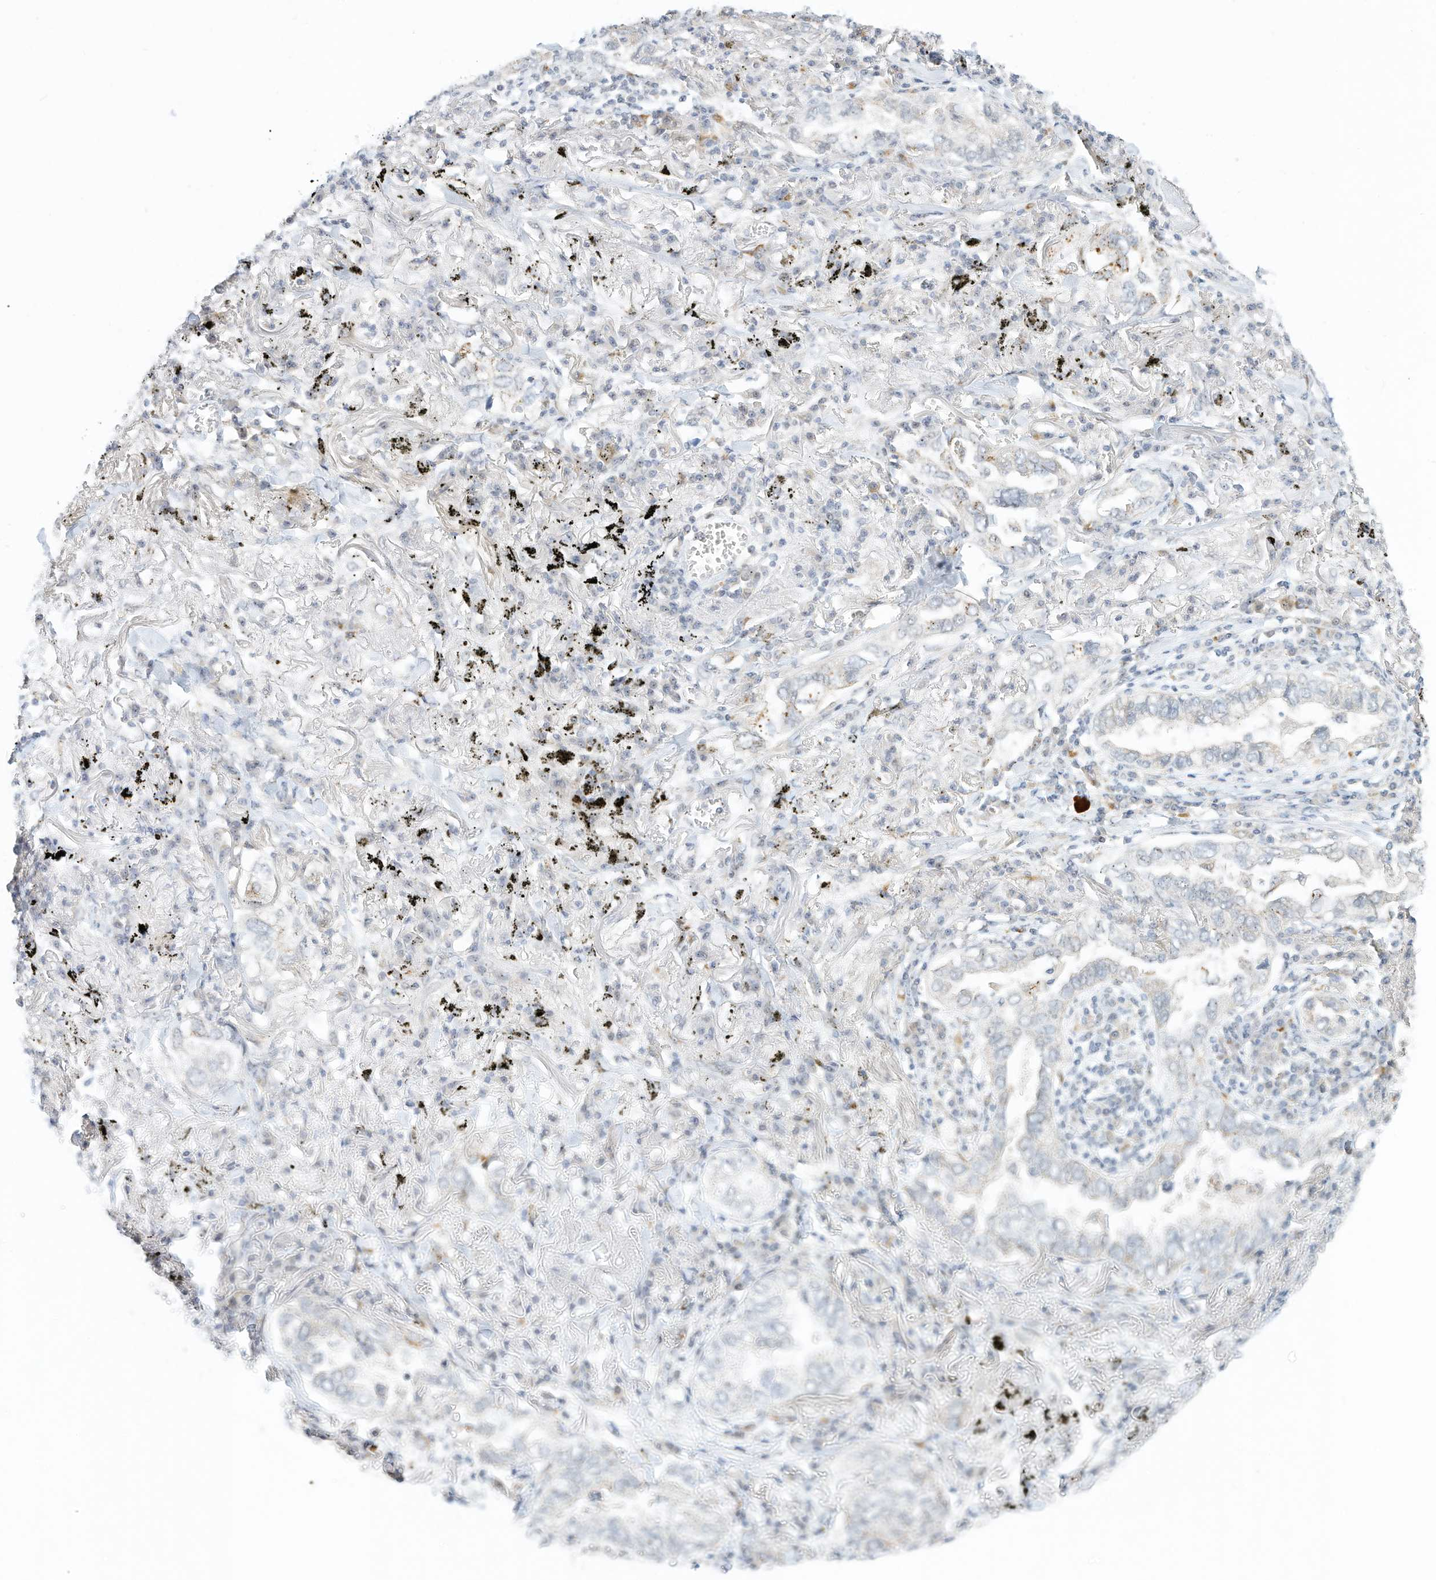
{"staining": {"intensity": "negative", "quantity": "none", "location": "none"}, "tissue": "lung cancer", "cell_type": "Tumor cells", "image_type": "cancer", "snomed": [{"axis": "morphology", "description": "Adenocarcinoma, NOS"}, {"axis": "topography", "description": "Lung"}], "caption": "This micrograph is of lung cancer (adenocarcinoma) stained with IHC to label a protein in brown with the nuclei are counter-stained blue. There is no positivity in tumor cells.", "gene": "PAK6", "patient": {"sex": "male", "age": 65}}